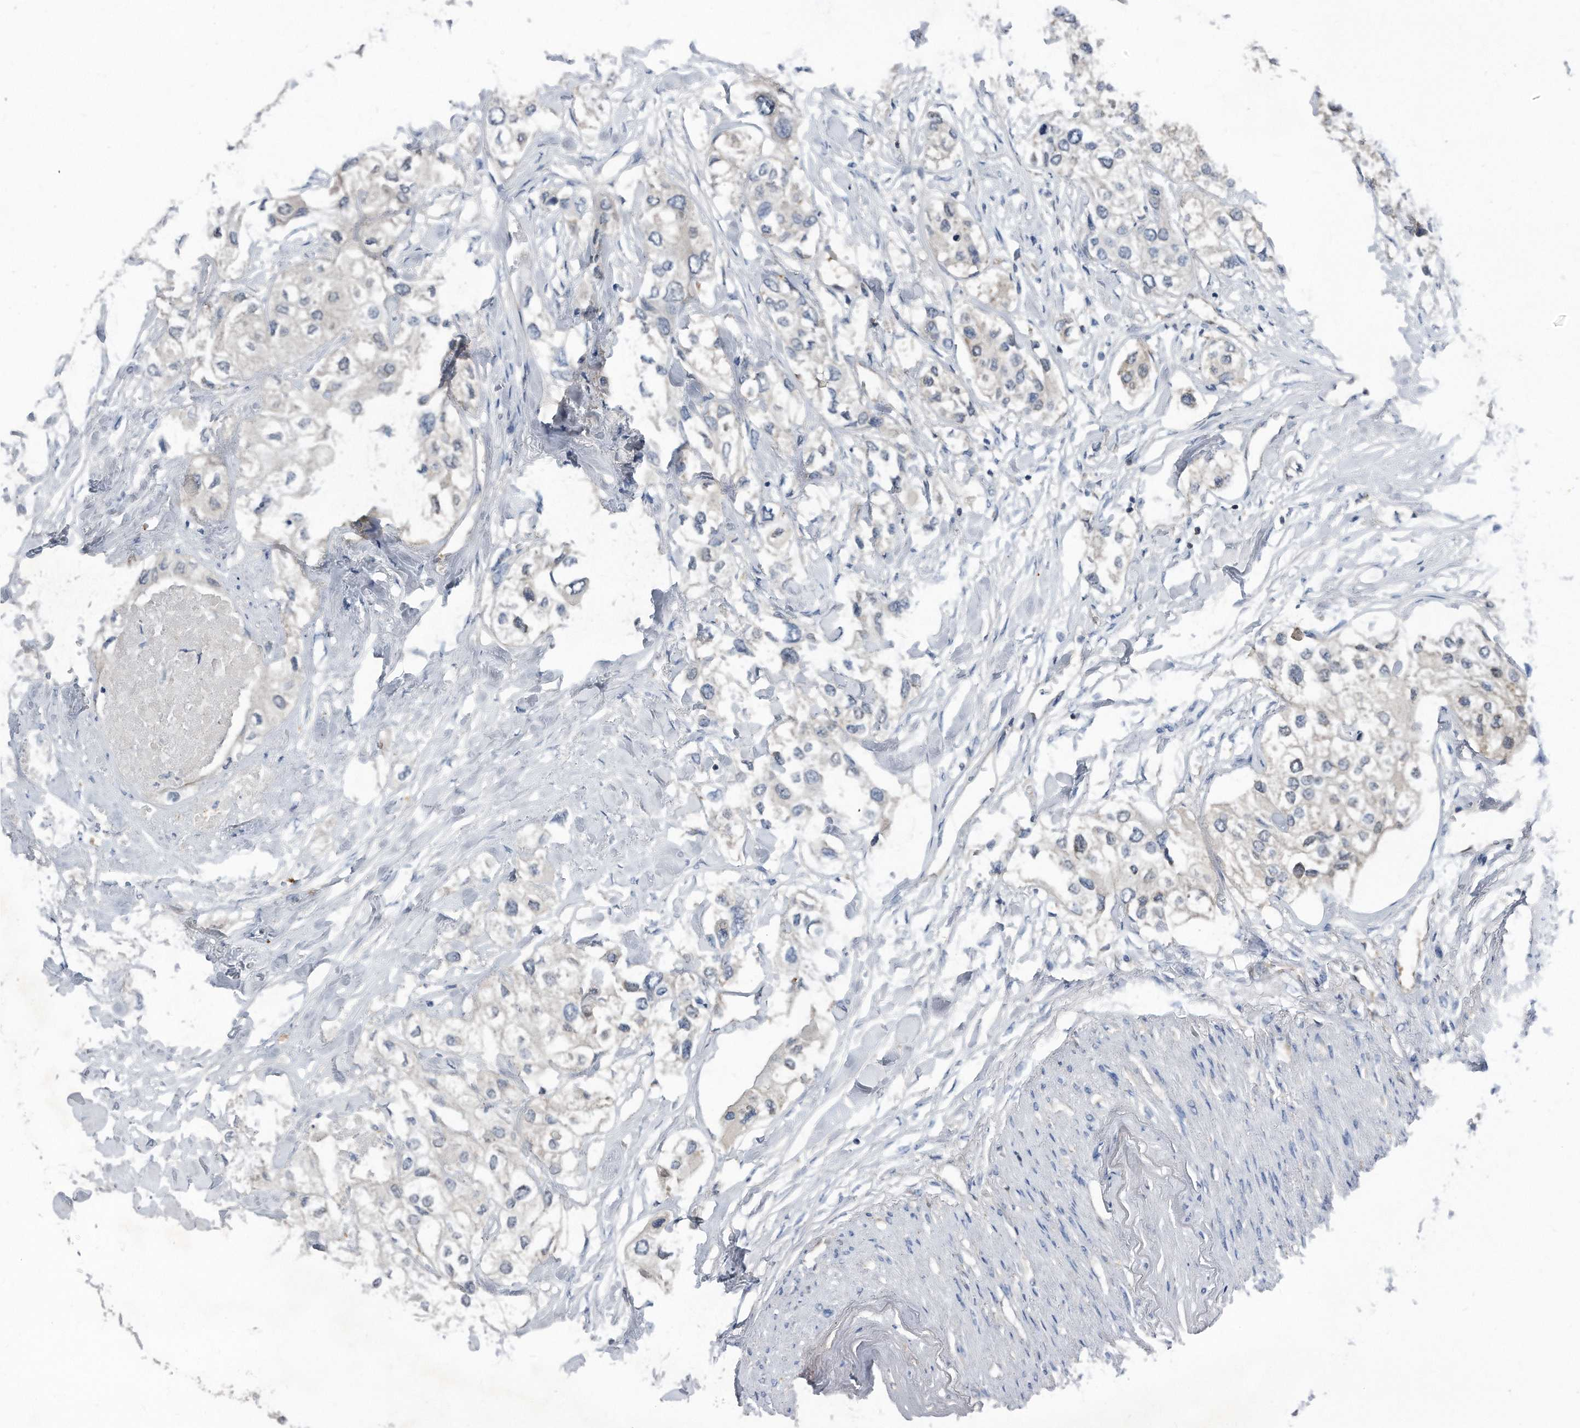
{"staining": {"intensity": "negative", "quantity": "none", "location": "none"}, "tissue": "urothelial cancer", "cell_type": "Tumor cells", "image_type": "cancer", "snomed": [{"axis": "morphology", "description": "Urothelial carcinoma, High grade"}, {"axis": "topography", "description": "Urinary bladder"}], "caption": "Immunohistochemistry (IHC) photomicrograph of urothelial cancer stained for a protein (brown), which shows no expression in tumor cells.", "gene": "MAP2K6", "patient": {"sex": "male", "age": 64}}